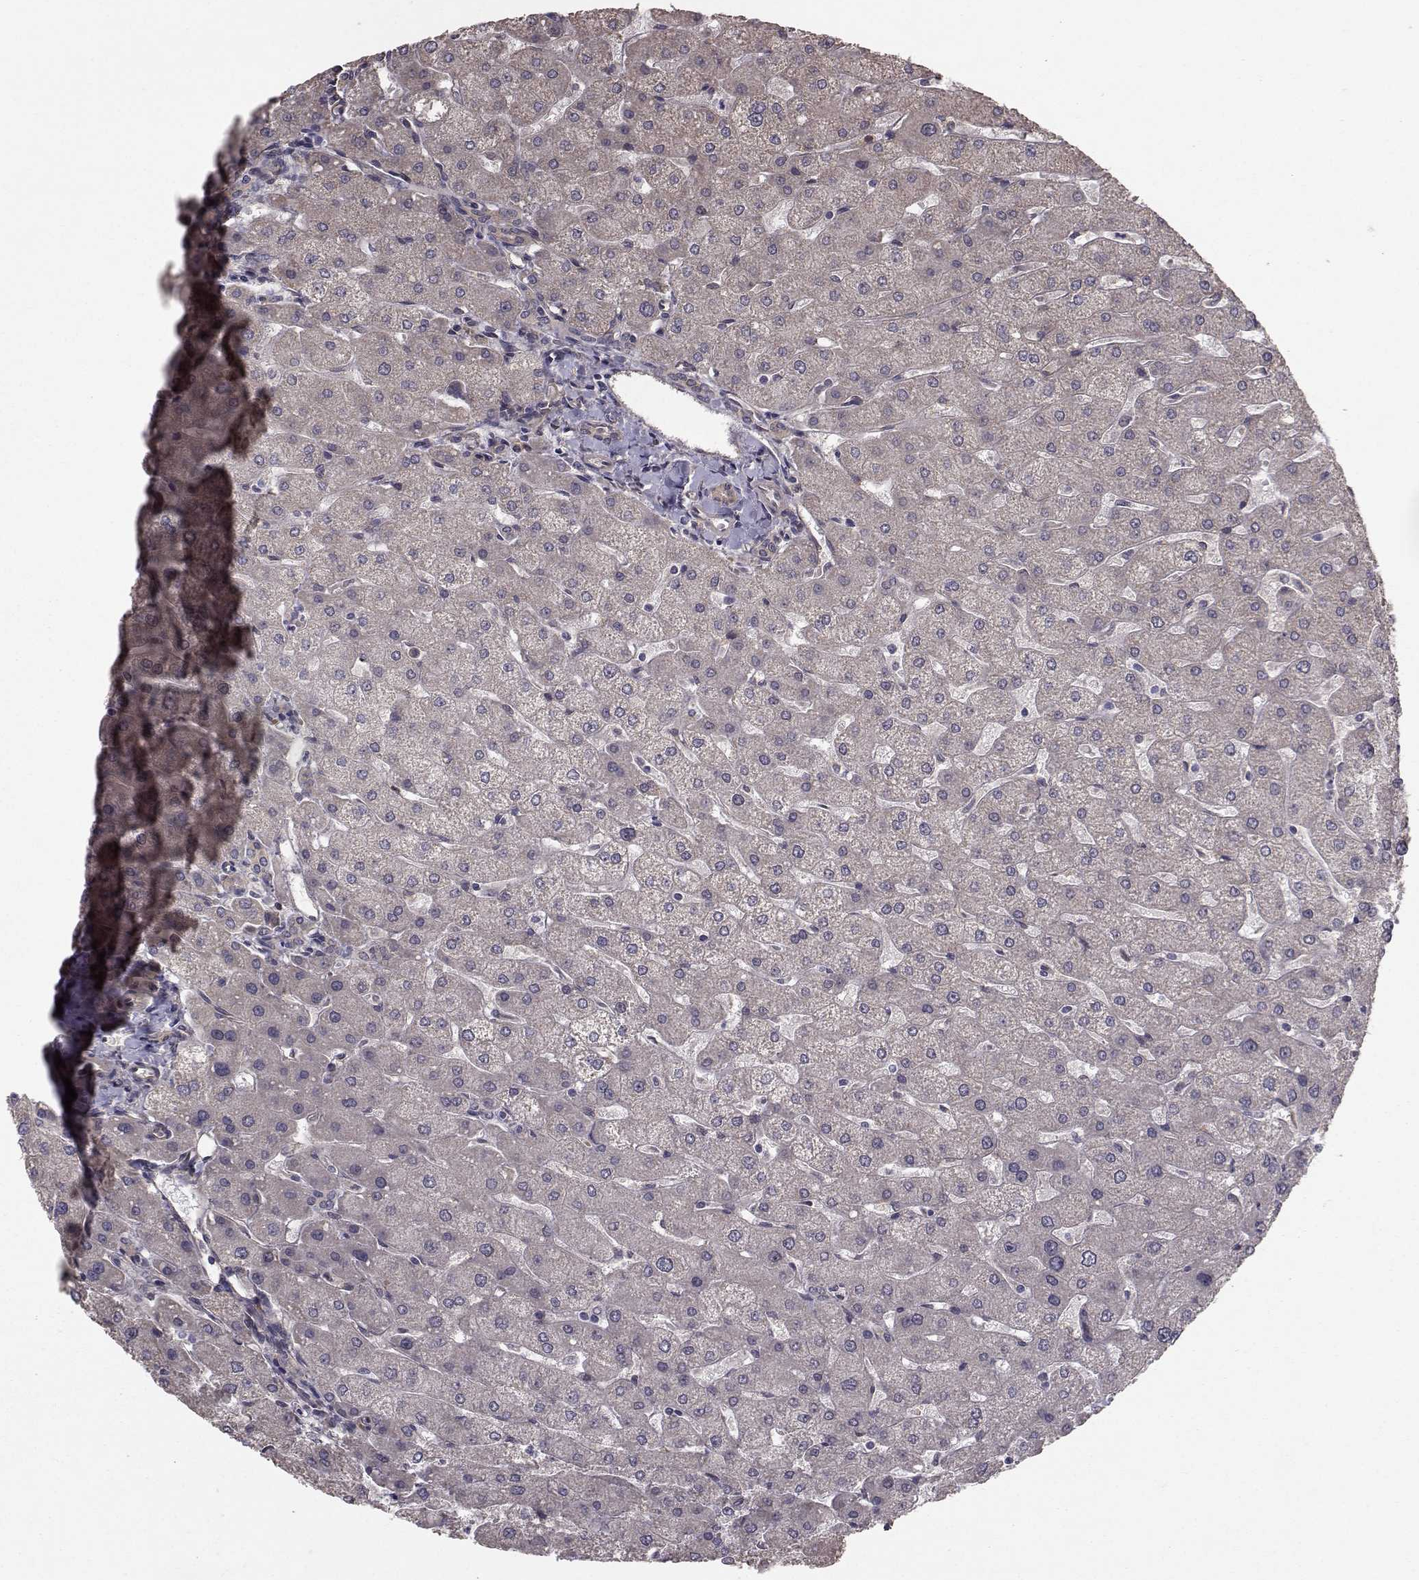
{"staining": {"intensity": "negative", "quantity": "none", "location": "none"}, "tissue": "liver", "cell_type": "Cholangiocytes", "image_type": "normal", "snomed": [{"axis": "morphology", "description": "Normal tissue, NOS"}, {"axis": "topography", "description": "Liver"}], "caption": "This is an IHC photomicrograph of unremarkable human liver. There is no positivity in cholangiocytes.", "gene": "TRIP10", "patient": {"sex": "male", "age": 67}}